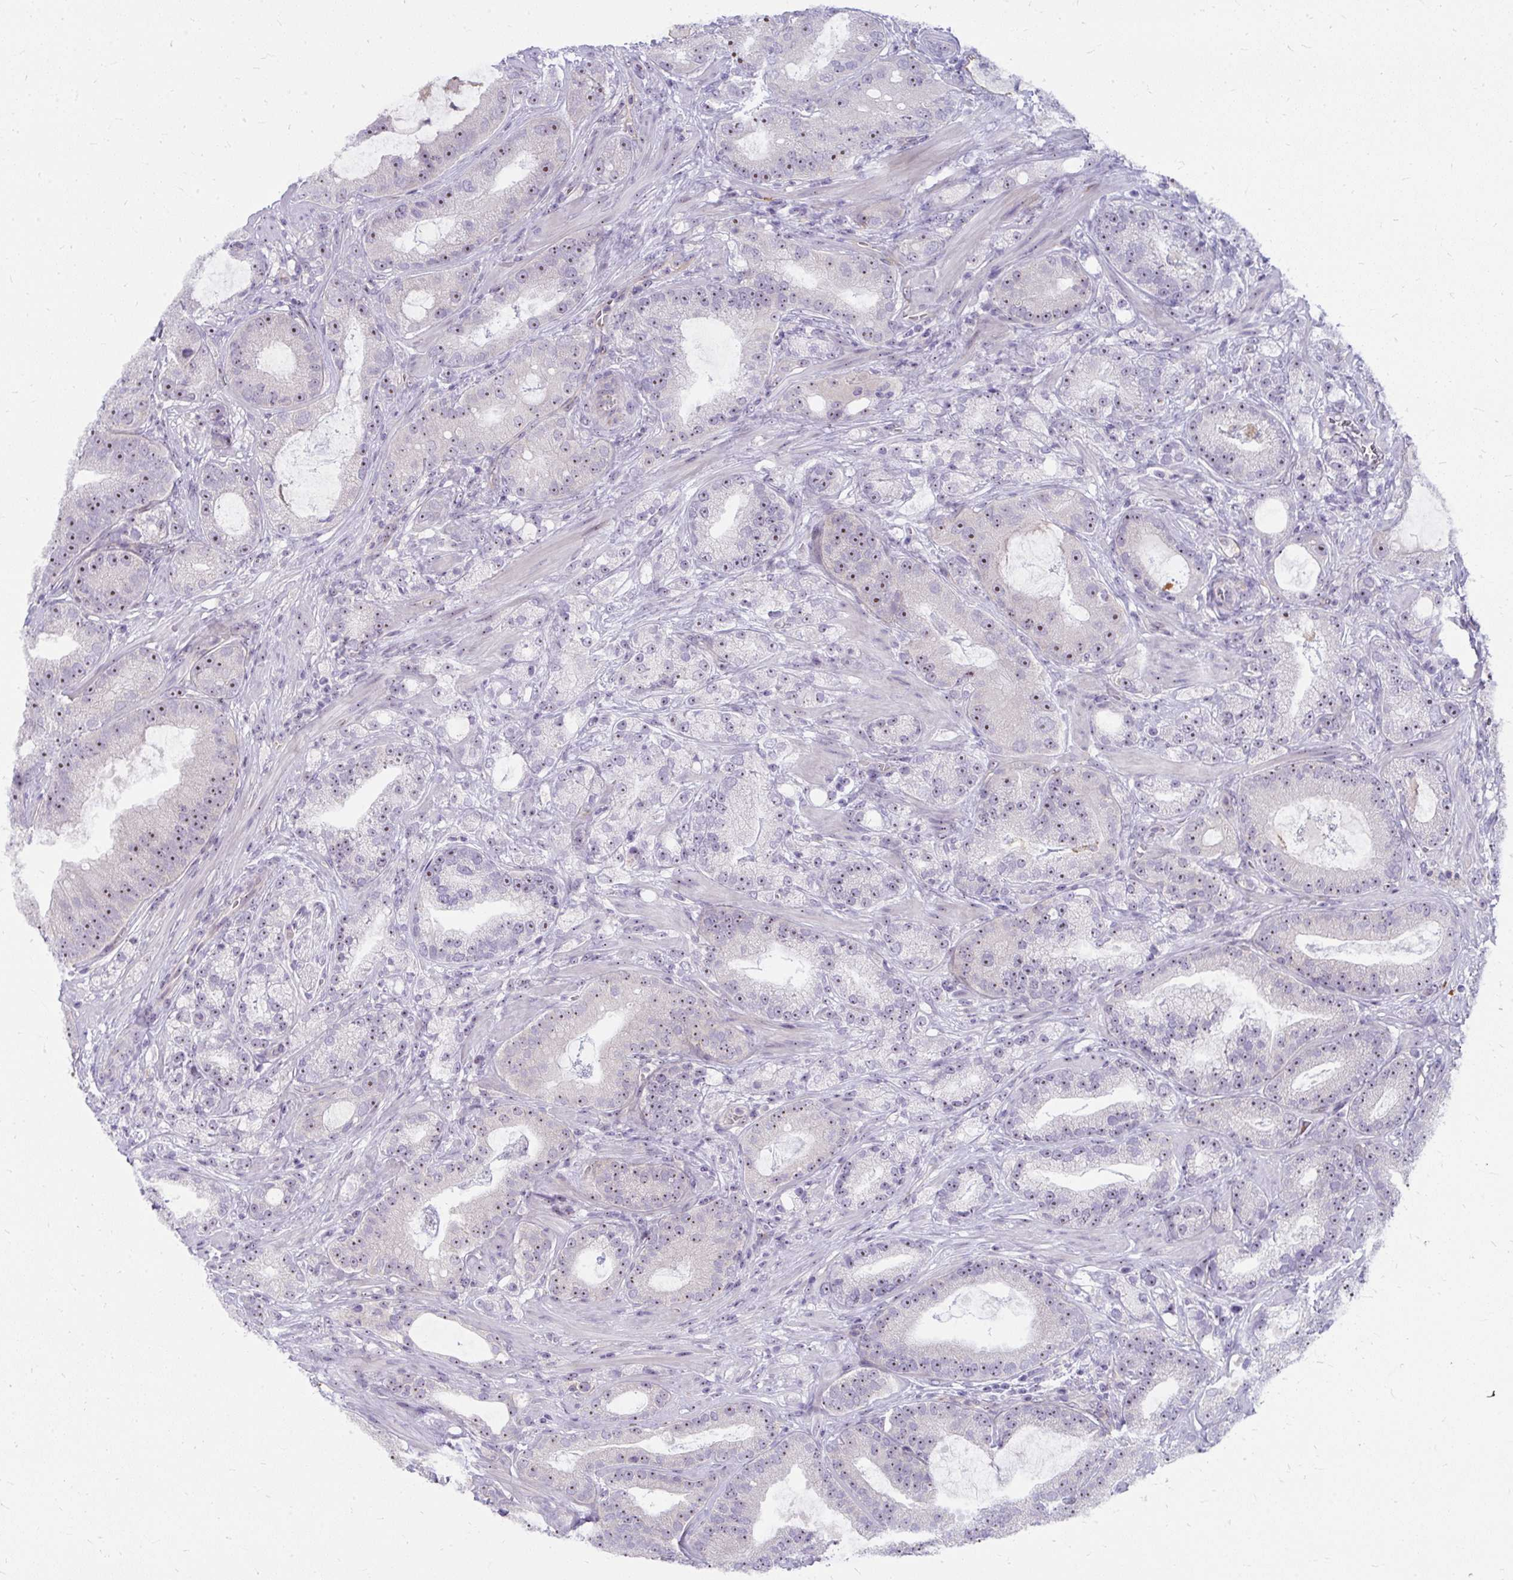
{"staining": {"intensity": "moderate", "quantity": ">75%", "location": "nuclear"}, "tissue": "prostate cancer", "cell_type": "Tumor cells", "image_type": "cancer", "snomed": [{"axis": "morphology", "description": "Adenocarcinoma, High grade"}, {"axis": "topography", "description": "Prostate"}], "caption": "A high-resolution histopathology image shows immunohistochemistry staining of prostate cancer (high-grade adenocarcinoma), which reveals moderate nuclear staining in approximately >75% of tumor cells.", "gene": "MUS81", "patient": {"sex": "male", "age": 65}}